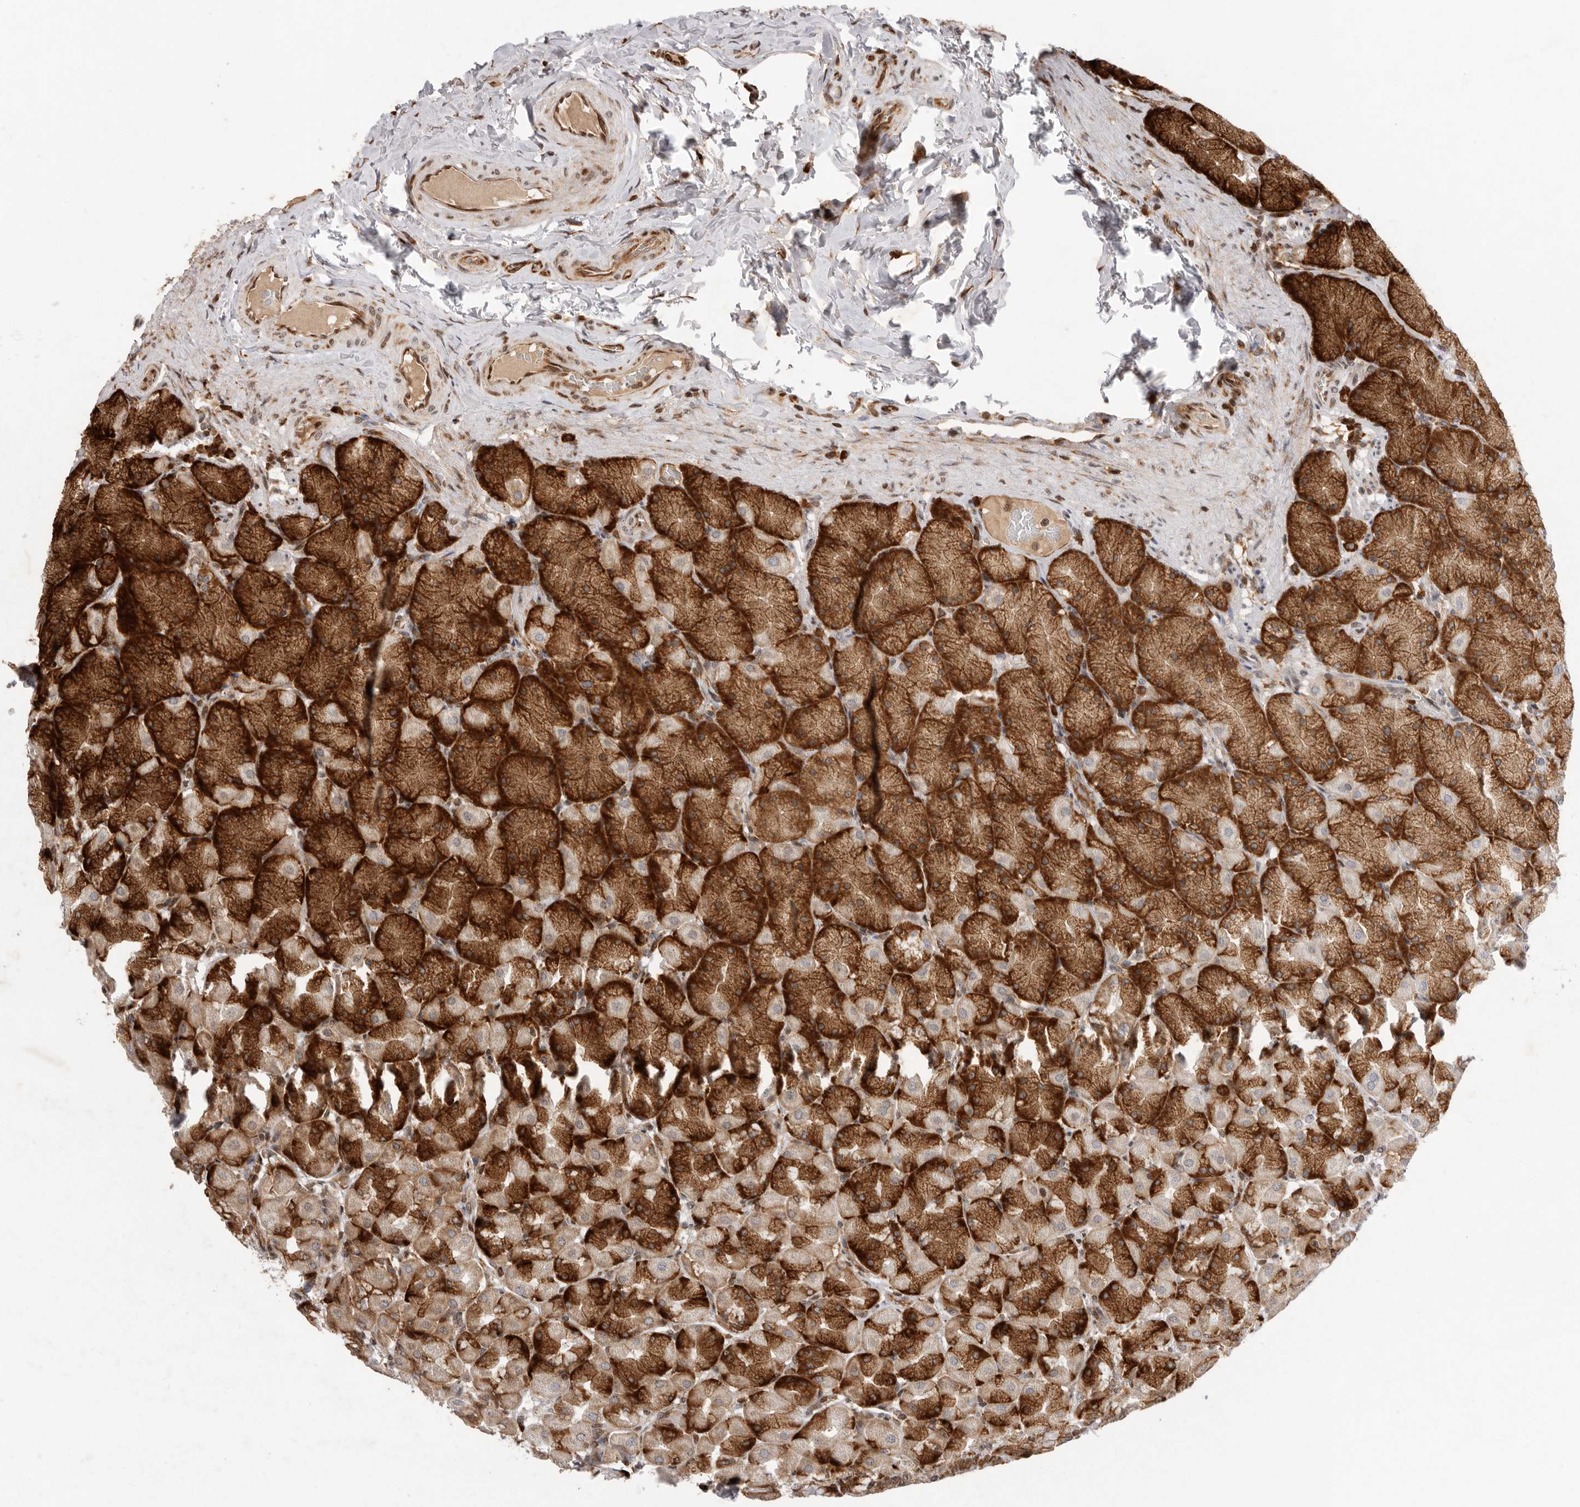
{"staining": {"intensity": "strong", "quantity": ">75%", "location": "cytoplasmic/membranous"}, "tissue": "stomach", "cell_type": "Glandular cells", "image_type": "normal", "snomed": [{"axis": "morphology", "description": "Normal tissue, NOS"}, {"axis": "topography", "description": "Stomach, upper"}], "caption": "A brown stain shows strong cytoplasmic/membranous staining of a protein in glandular cells of benign human stomach. (DAB (3,3'-diaminobenzidine) IHC with brightfield microscopy, high magnification).", "gene": "FZD3", "patient": {"sex": "female", "age": 56}}